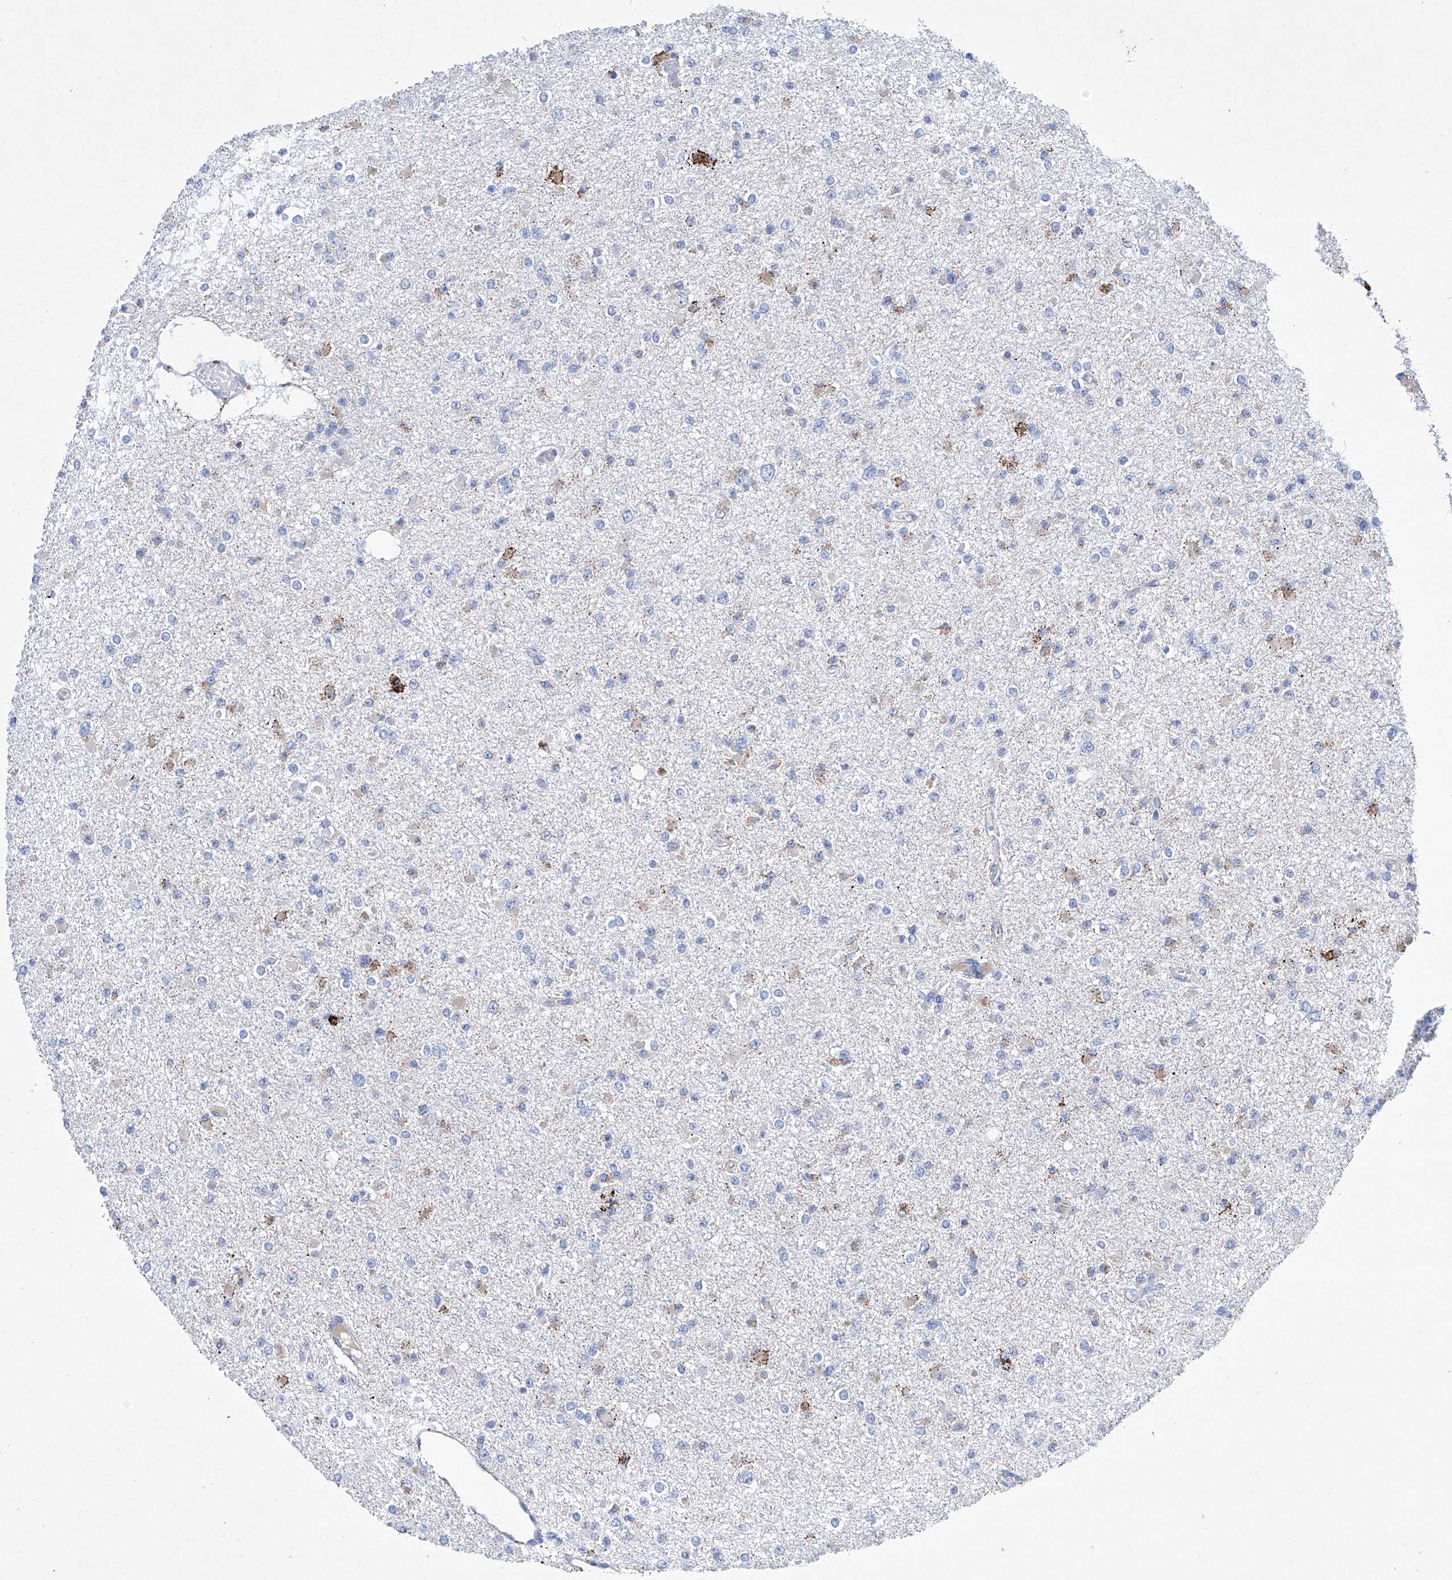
{"staining": {"intensity": "negative", "quantity": "none", "location": "none"}, "tissue": "glioma", "cell_type": "Tumor cells", "image_type": "cancer", "snomed": [{"axis": "morphology", "description": "Glioma, malignant, Low grade"}, {"axis": "topography", "description": "Brain"}], "caption": "Protein analysis of glioma demonstrates no significant staining in tumor cells.", "gene": "NRROS", "patient": {"sex": "female", "age": 22}}